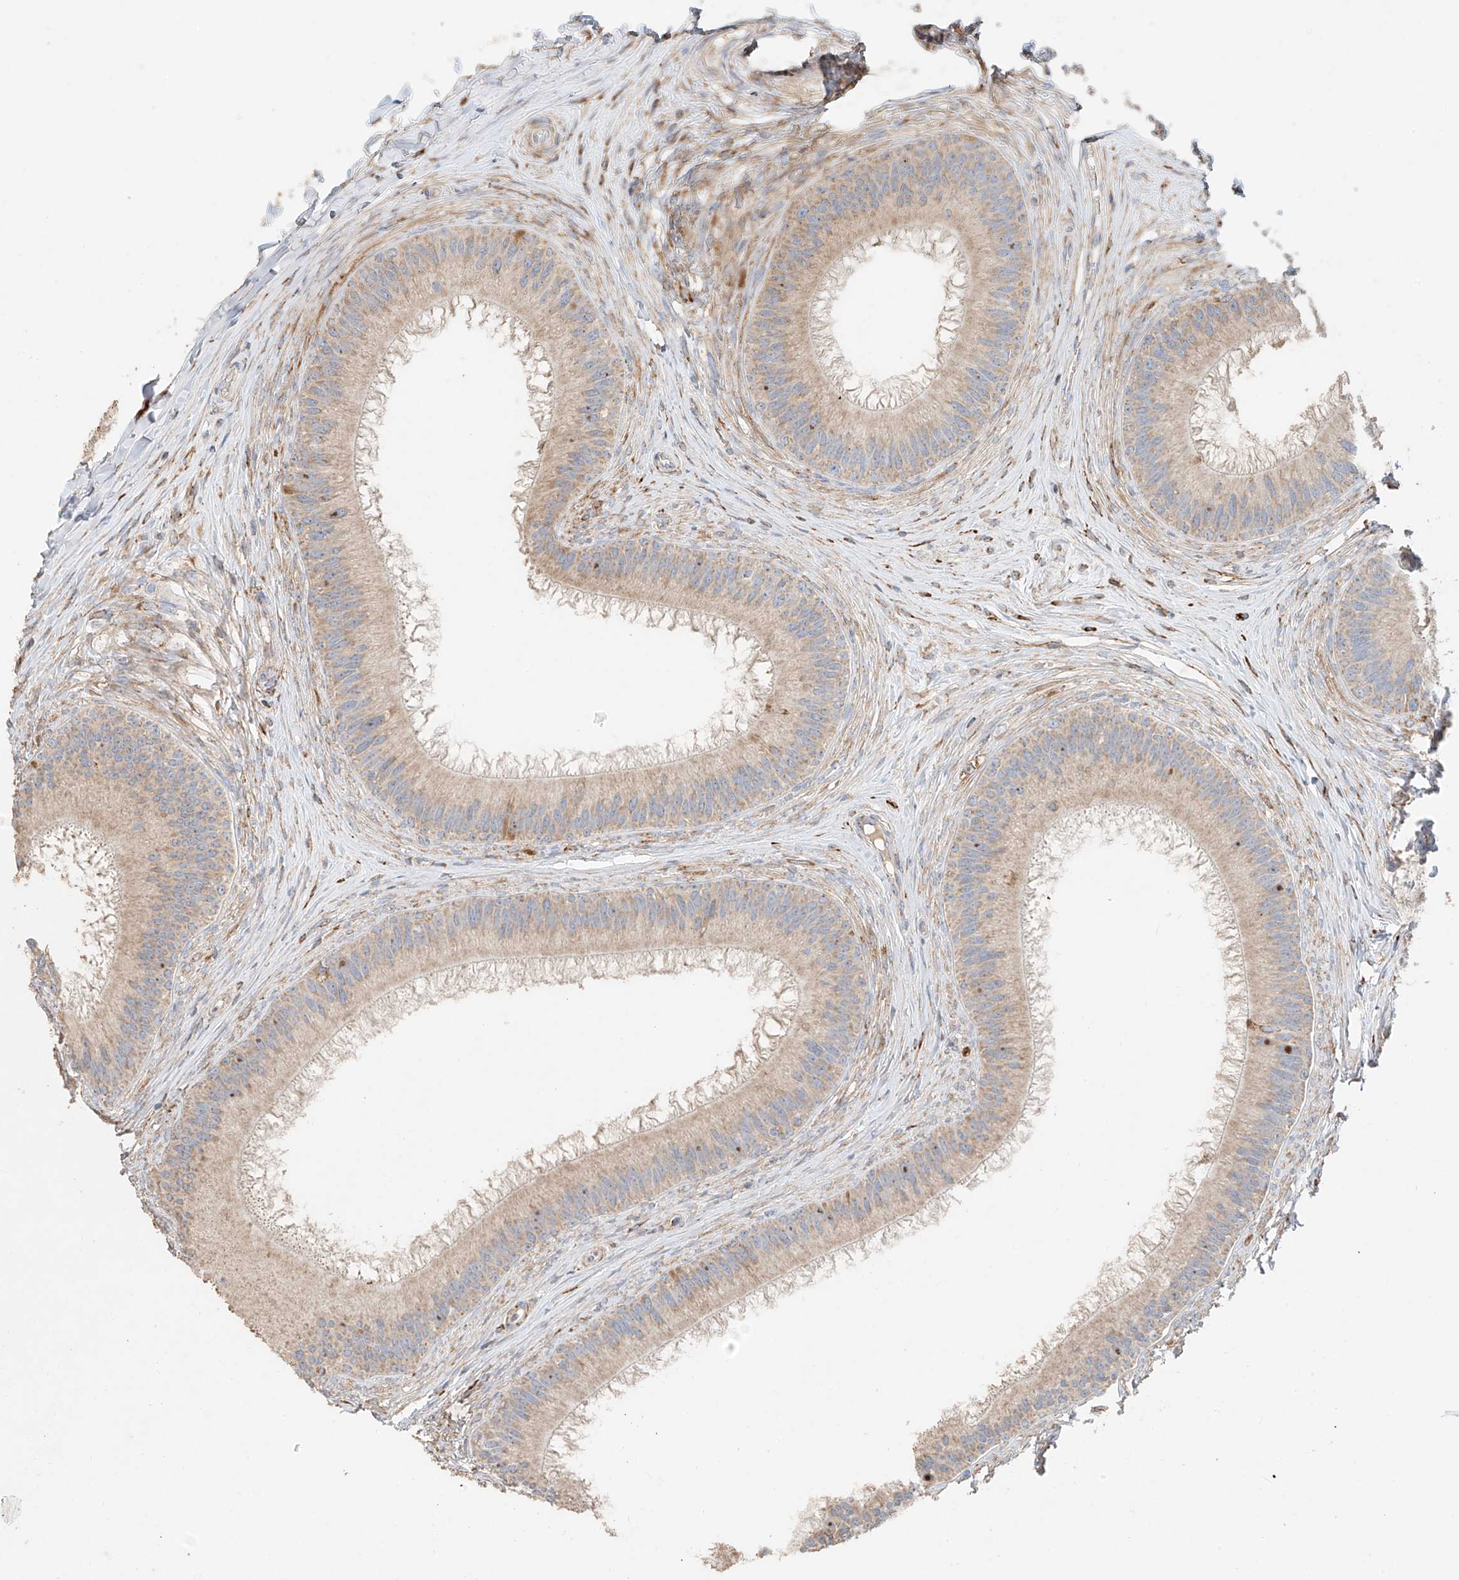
{"staining": {"intensity": "weak", "quantity": "25%-75%", "location": "cytoplasmic/membranous"}, "tissue": "epididymis", "cell_type": "Glandular cells", "image_type": "normal", "snomed": [{"axis": "morphology", "description": "Normal tissue, NOS"}, {"axis": "topography", "description": "Epididymis"}], "caption": "Immunohistochemistry (IHC) of benign human epididymis demonstrates low levels of weak cytoplasmic/membranous expression in about 25%-75% of glandular cells. (Stains: DAB (3,3'-diaminobenzidine) in brown, nuclei in blue, Microscopy: brightfield microscopy at high magnification).", "gene": "COLGALT2", "patient": {"sex": "male", "age": 27}}